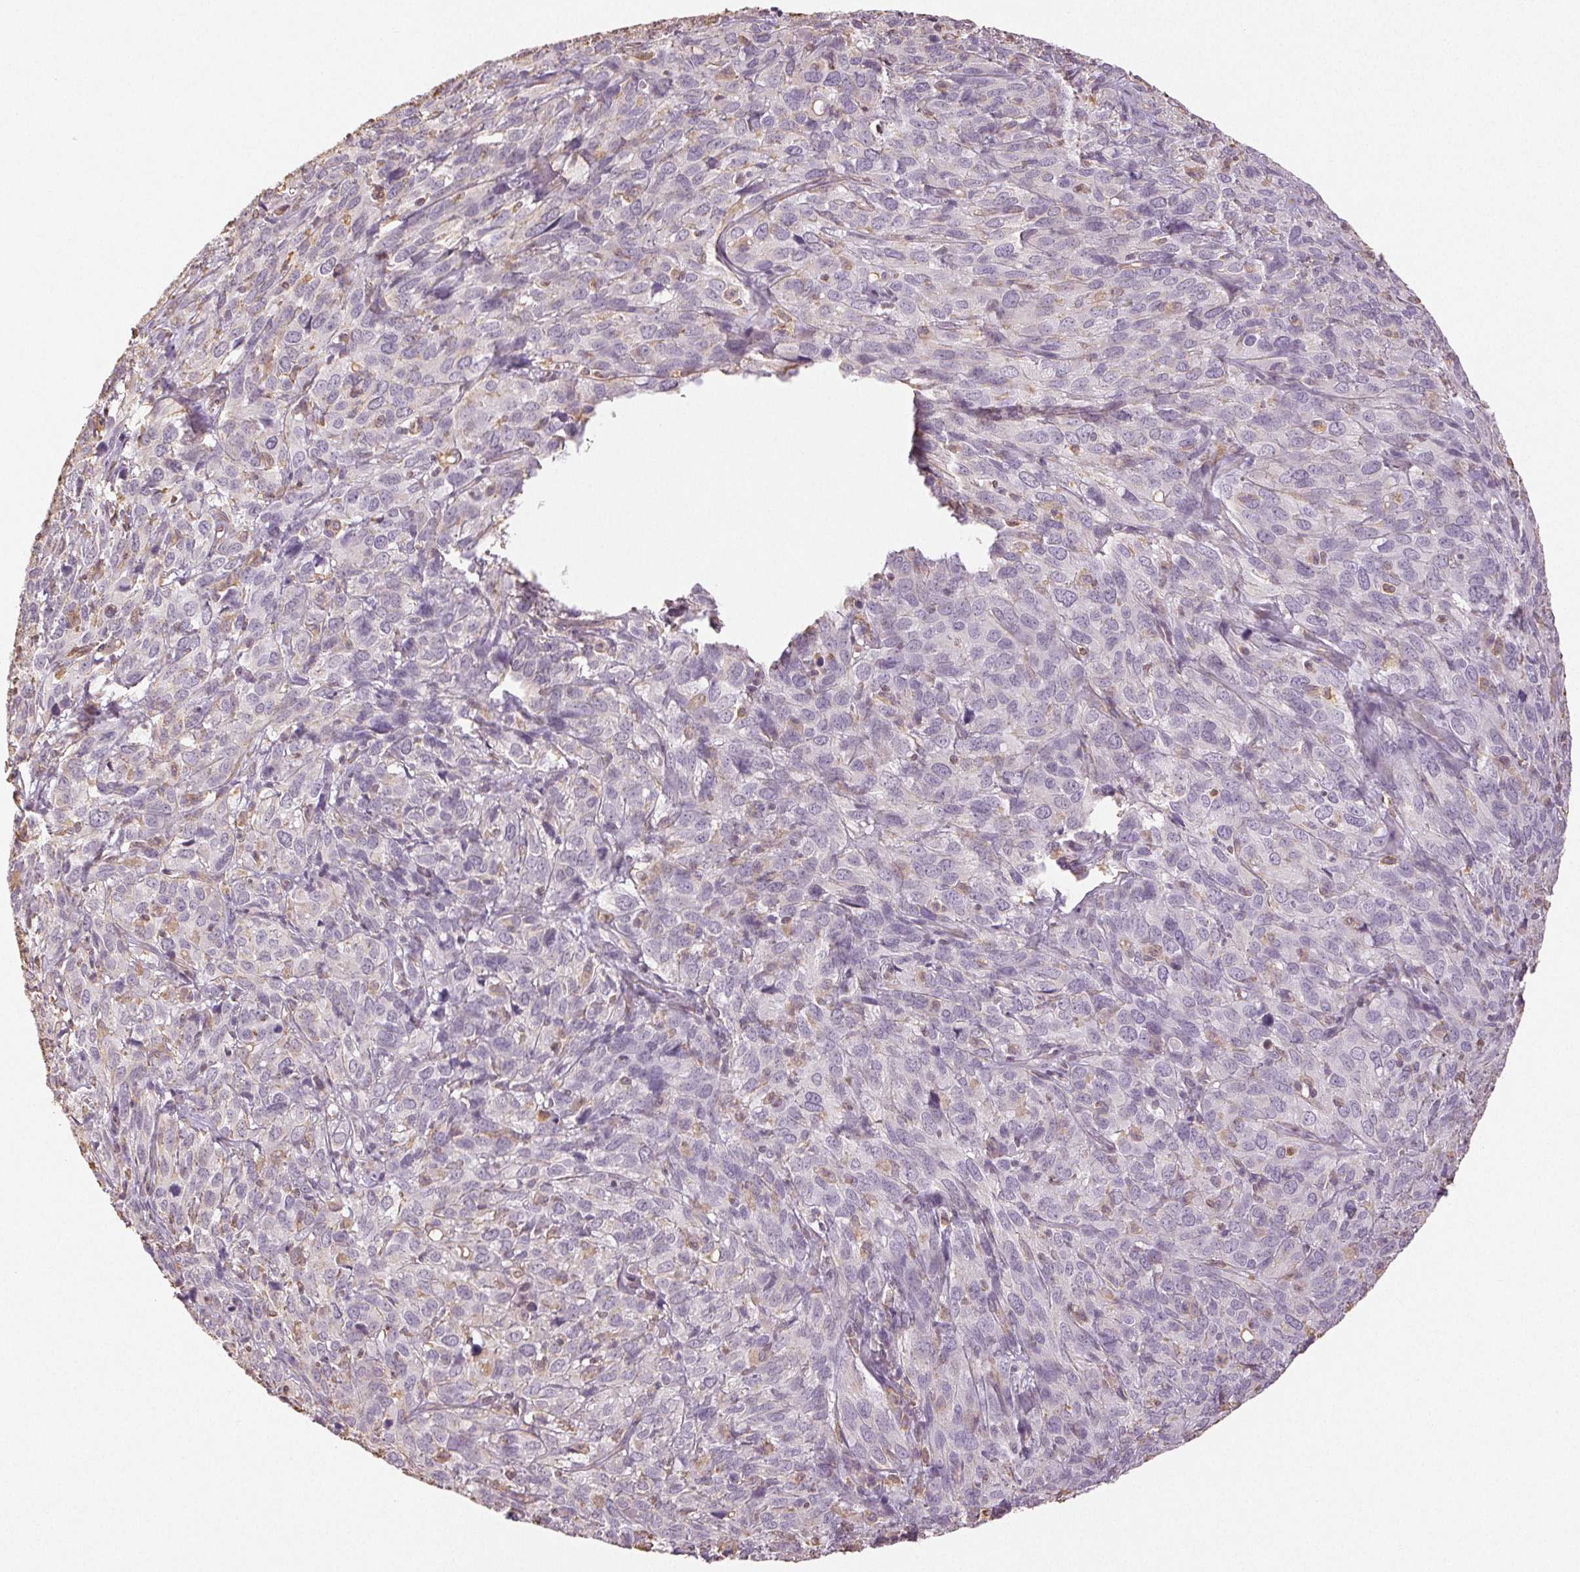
{"staining": {"intensity": "negative", "quantity": "none", "location": "none"}, "tissue": "cervical cancer", "cell_type": "Tumor cells", "image_type": "cancer", "snomed": [{"axis": "morphology", "description": "Squamous cell carcinoma, NOS"}, {"axis": "topography", "description": "Cervix"}], "caption": "A photomicrograph of cervical cancer (squamous cell carcinoma) stained for a protein displays no brown staining in tumor cells.", "gene": "COL7A1", "patient": {"sex": "female", "age": 51}}